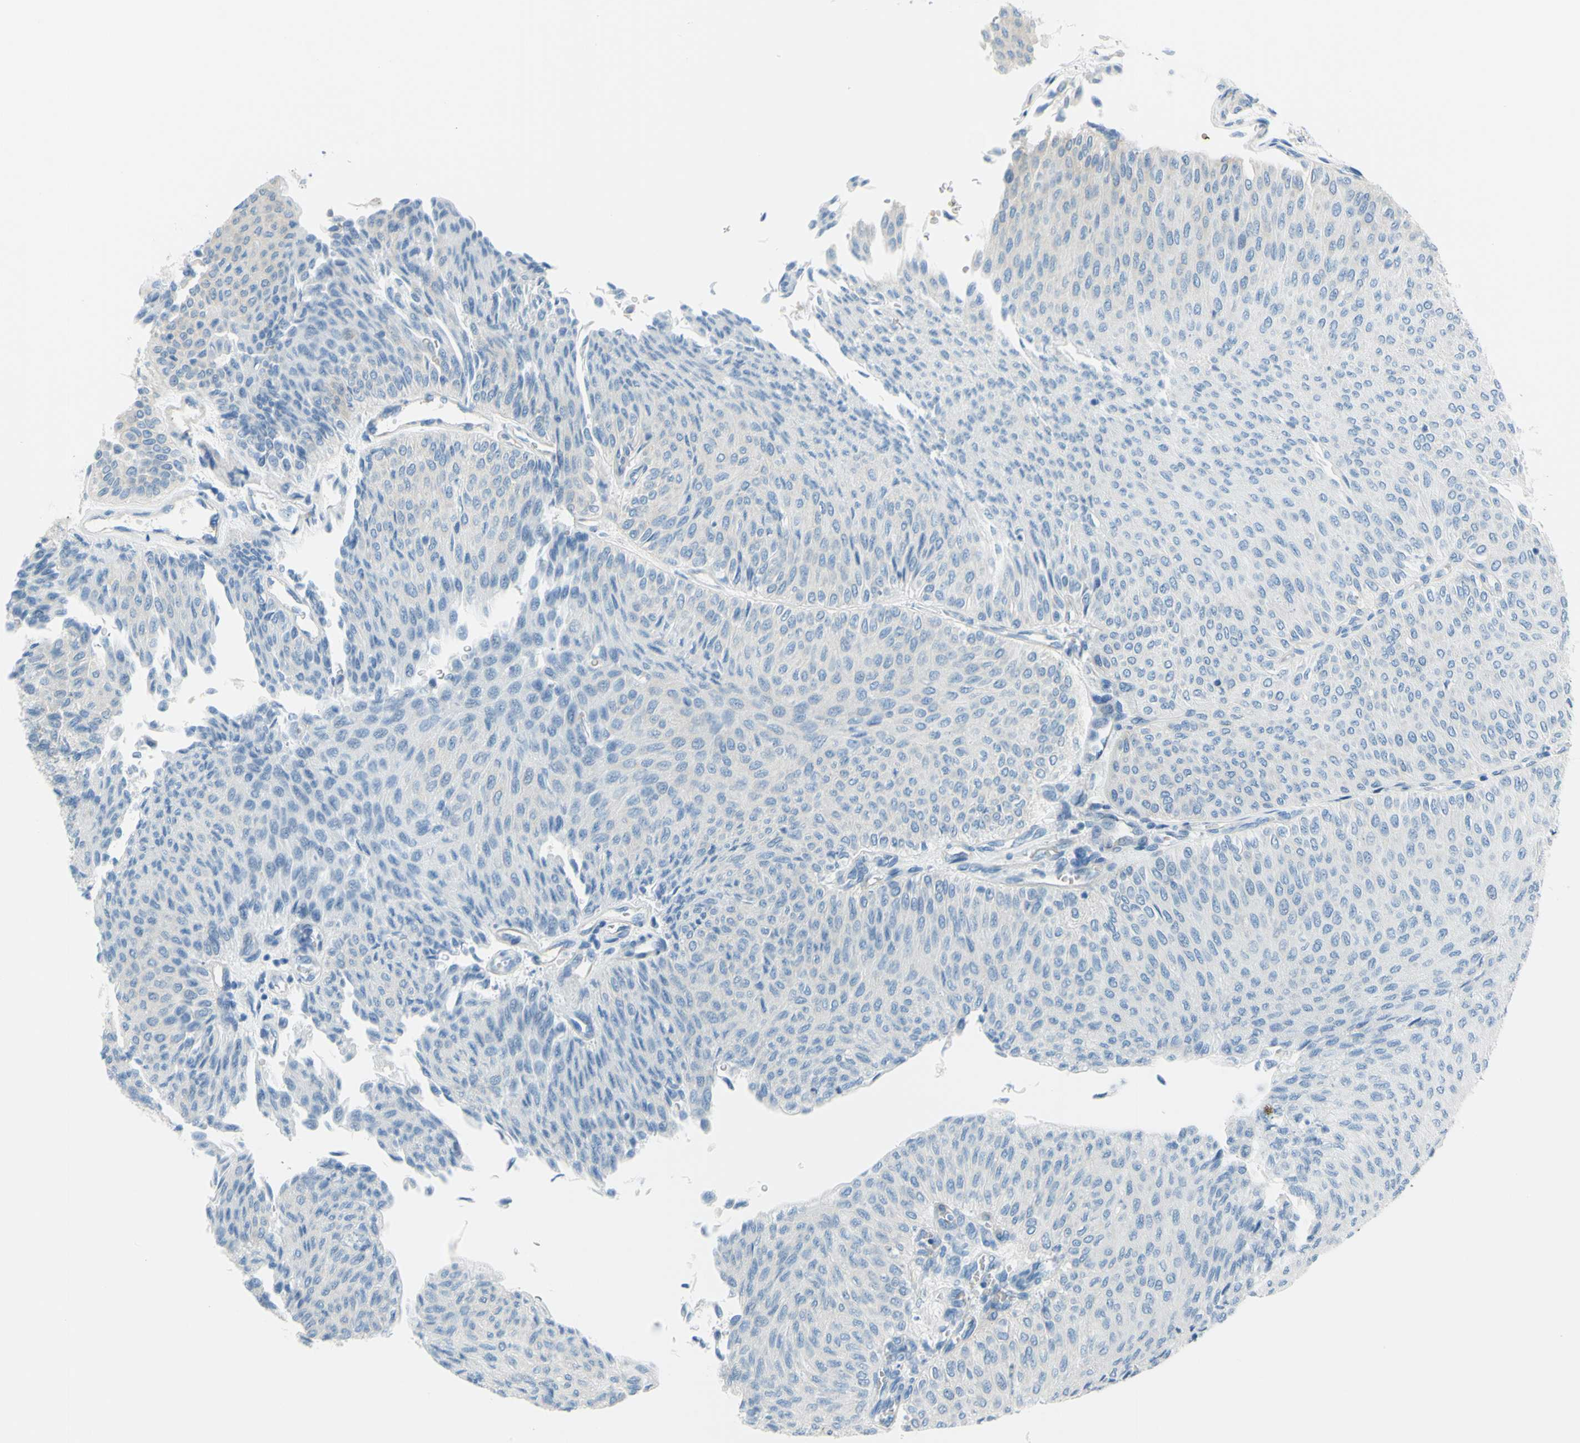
{"staining": {"intensity": "negative", "quantity": "none", "location": "none"}, "tissue": "urothelial cancer", "cell_type": "Tumor cells", "image_type": "cancer", "snomed": [{"axis": "morphology", "description": "Urothelial carcinoma, Low grade"}, {"axis": "topography", "description": "Urinary bladder"}], "caption": "Immunohistochemistry image of neoplastic tissue: urothelial cancer stained with DAB (3,3'-diaminobenzidine) exhibits no significant protein positivity in tumor cells. (Immunohistochemistry, brightfield microscopy, high magnification).", "gene": "FRMD4B", "patient": {"sex": "male", "age": 78}}